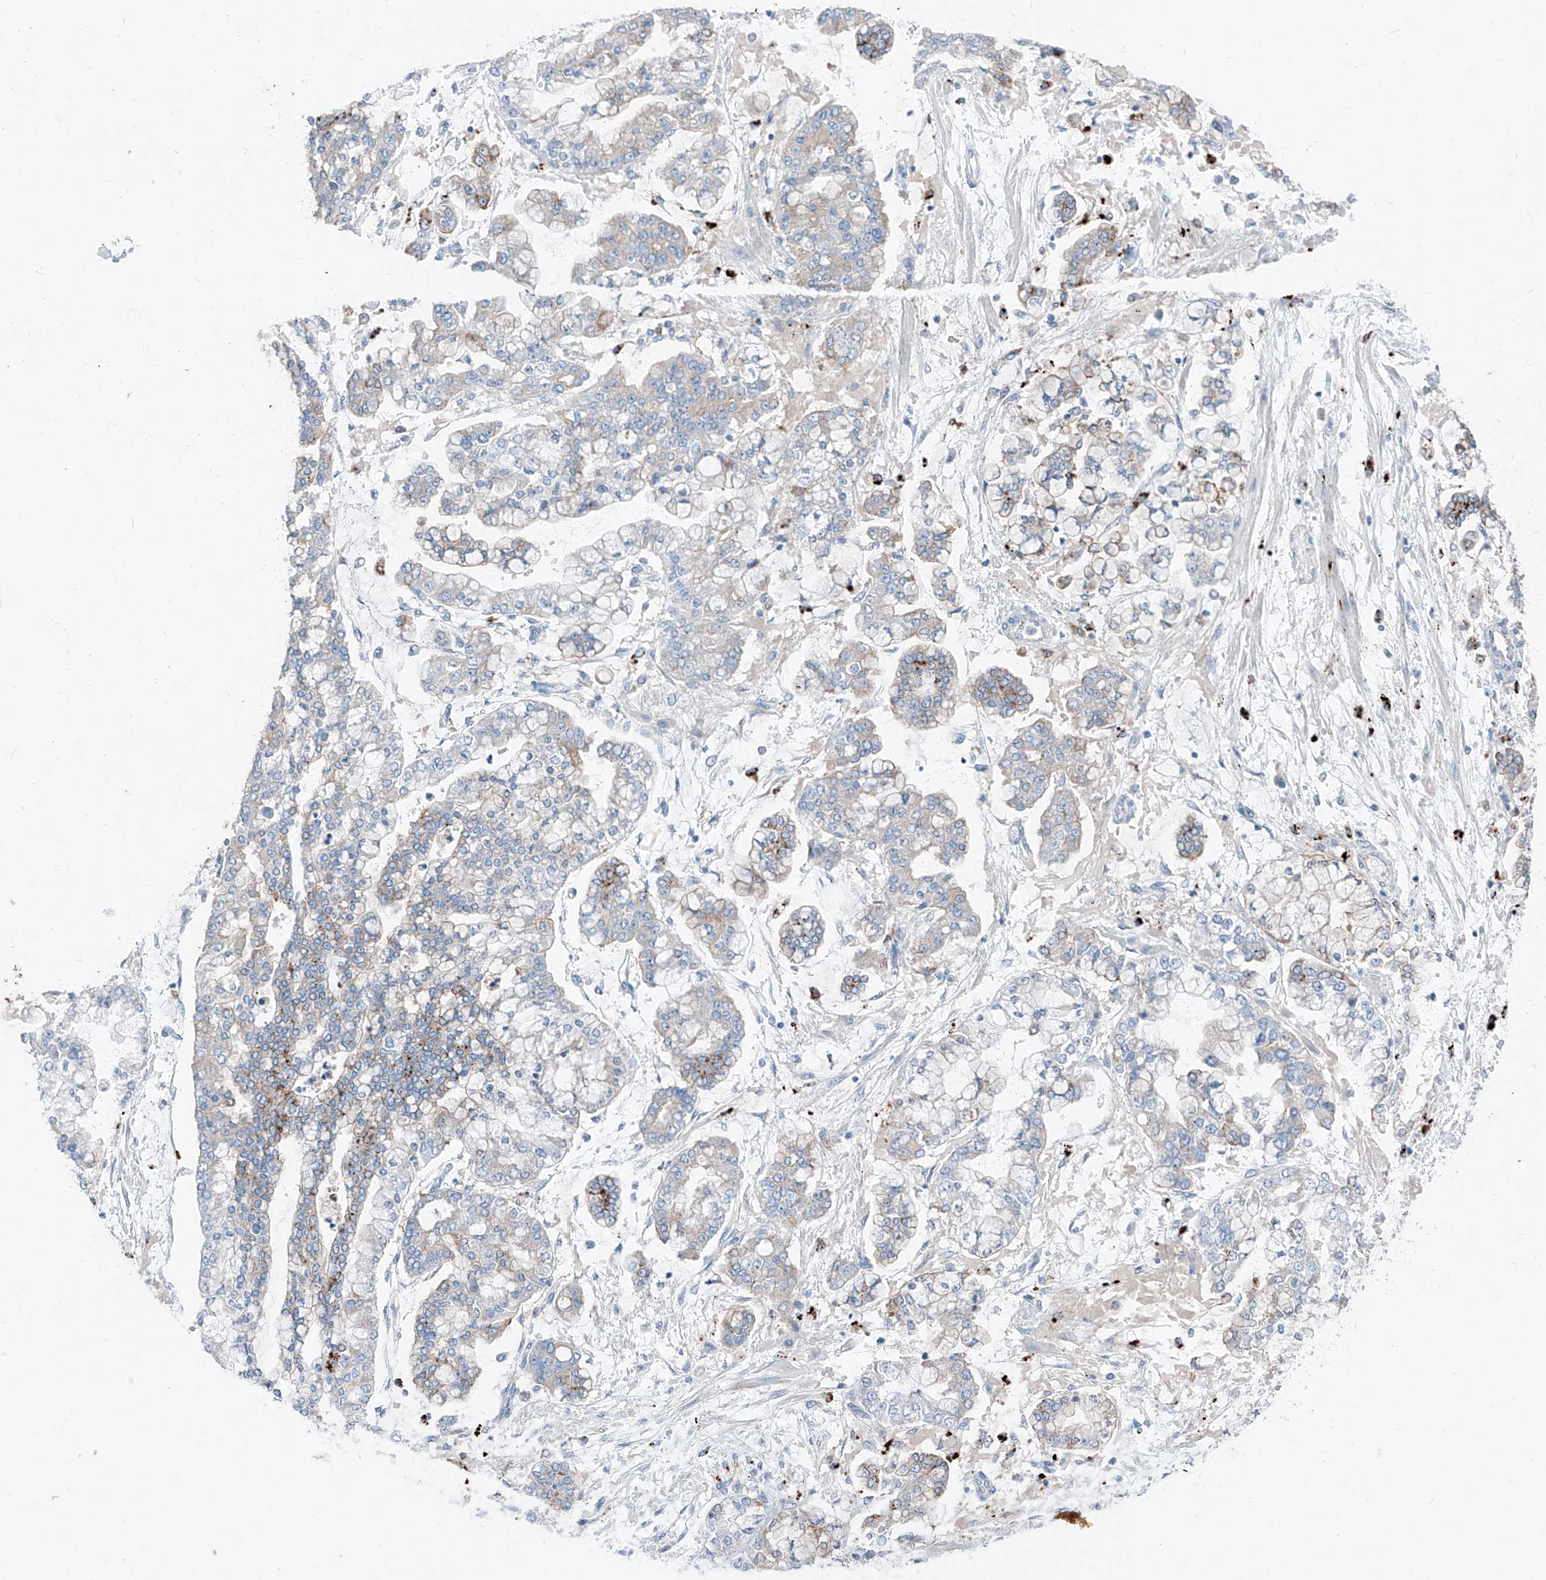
{"staining": {"intensity": "moderate", "quantity": "<25%", "location": "cytoplasmic/membranous"}, "tissue": "stomach cancer", "cell_type": "Tumor cells", "image_type": "cancer", "snomed": [{"axis": "morphology", "description": "Normal tissue, NOS"}, {"axis": "morphology", "description": "Adenocarcinoma, NOS"}, {"axis": "topography", "description": "Stomach, upper"}, {"axis": "topography", "description": "Stomach"}], "caption": "High-power microscopy captured an IHC photomicrograph of stomach adenocarcinoma, revealing moderate cytoplasmic/membranous positivity in about <25% of tumor cells.", "gene": "GPR137C", "patient": {"sex": "male", "age": 76}}